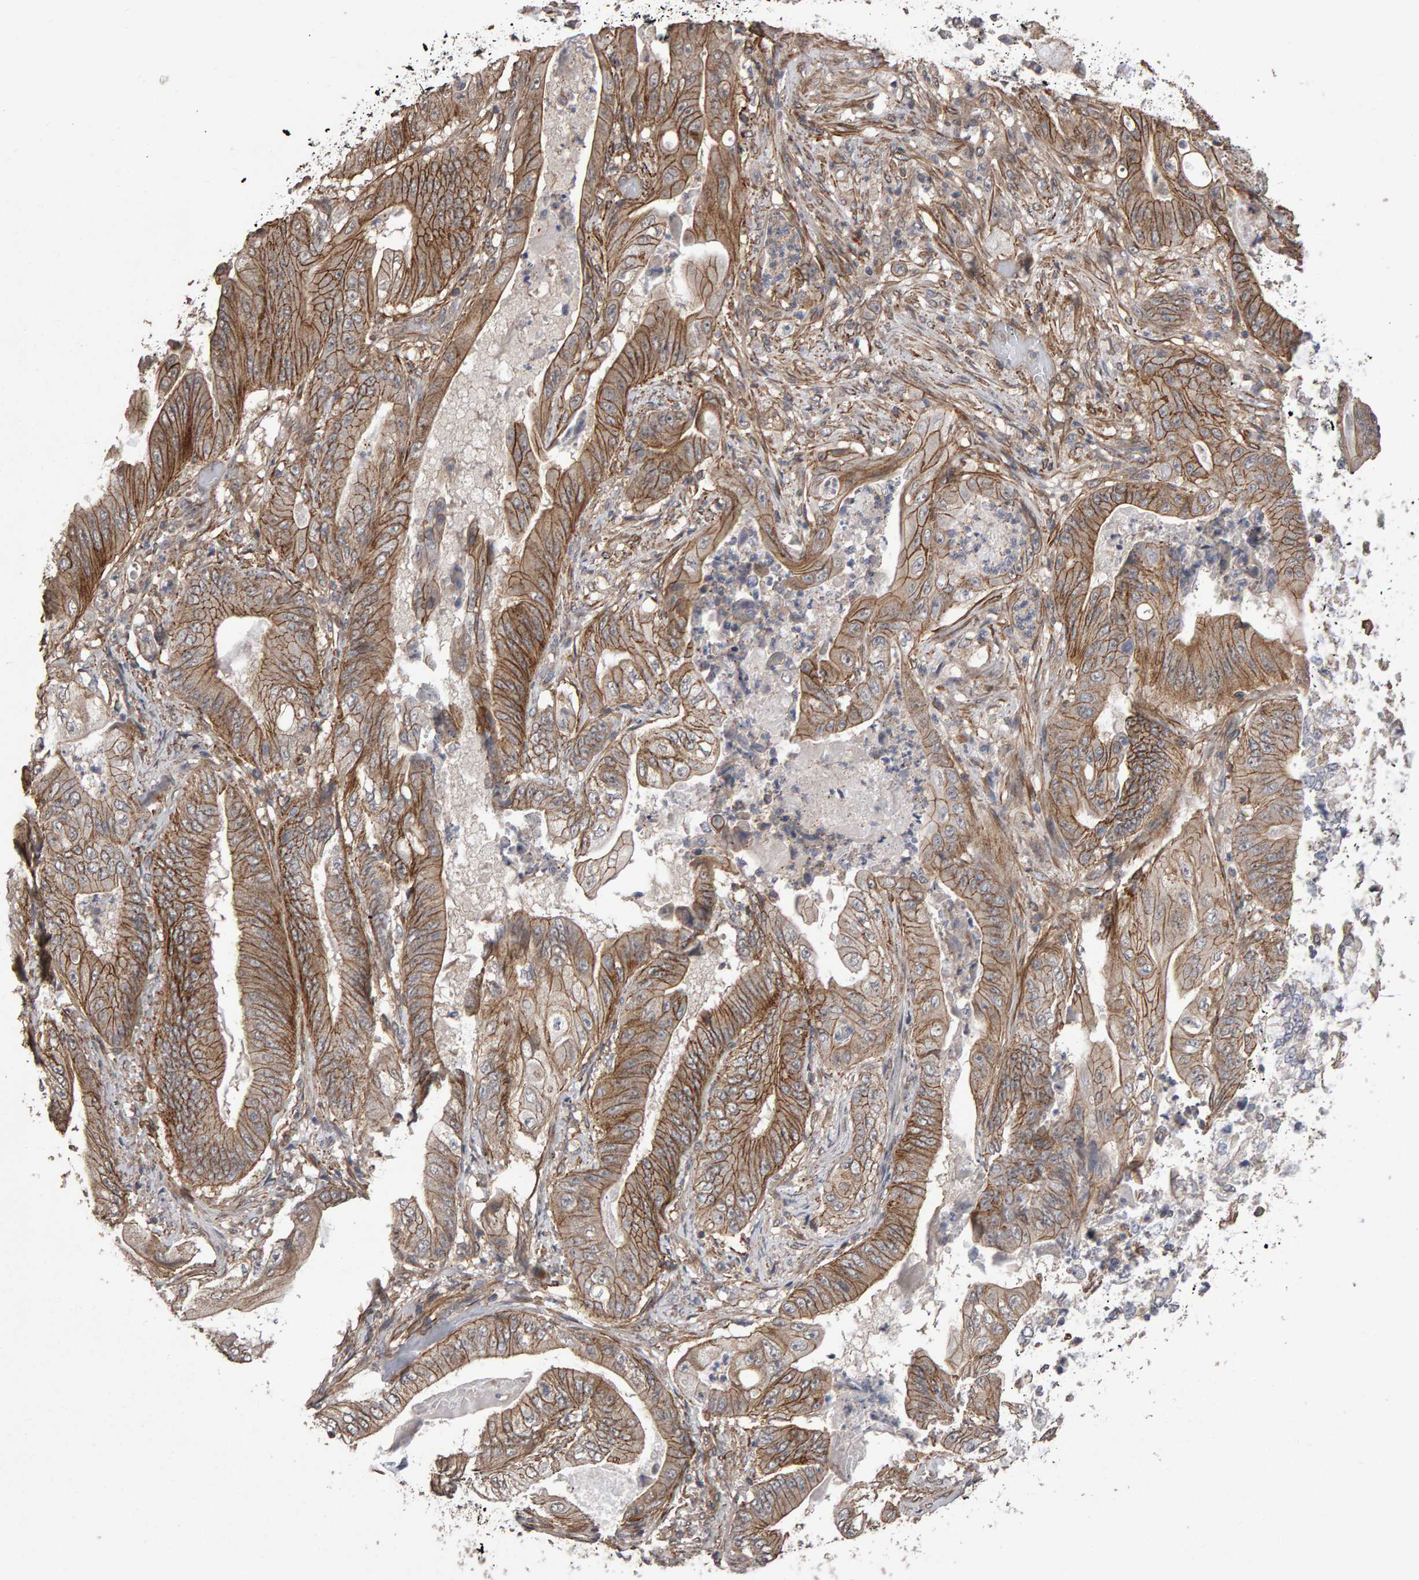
{"staining": {"intensity": "moderate", "quantity": ">75%", "location": "cytoplasmic/membranous"}, "tissue": "stomach cancer", "cell_type": "Tumor cells", "image_type": "cancer", "snomed": [{"axis": "morphology", "description": "Normal tissue, NOS"}, {"axis": "morphology", "description": "Adenocarcinoma, NOS"}, {"axis": "topography", "description": "Stomach"}], "caption": "Immunohistochemical staining of human adenocarcinoma (stomach) demonstrates medium levels of moderate cytoplasmic/membranous protein positivity in approximately >75% of tumor cells.", "gene": "SCRIB", "patient": {"sex": "male", "age": 62}}